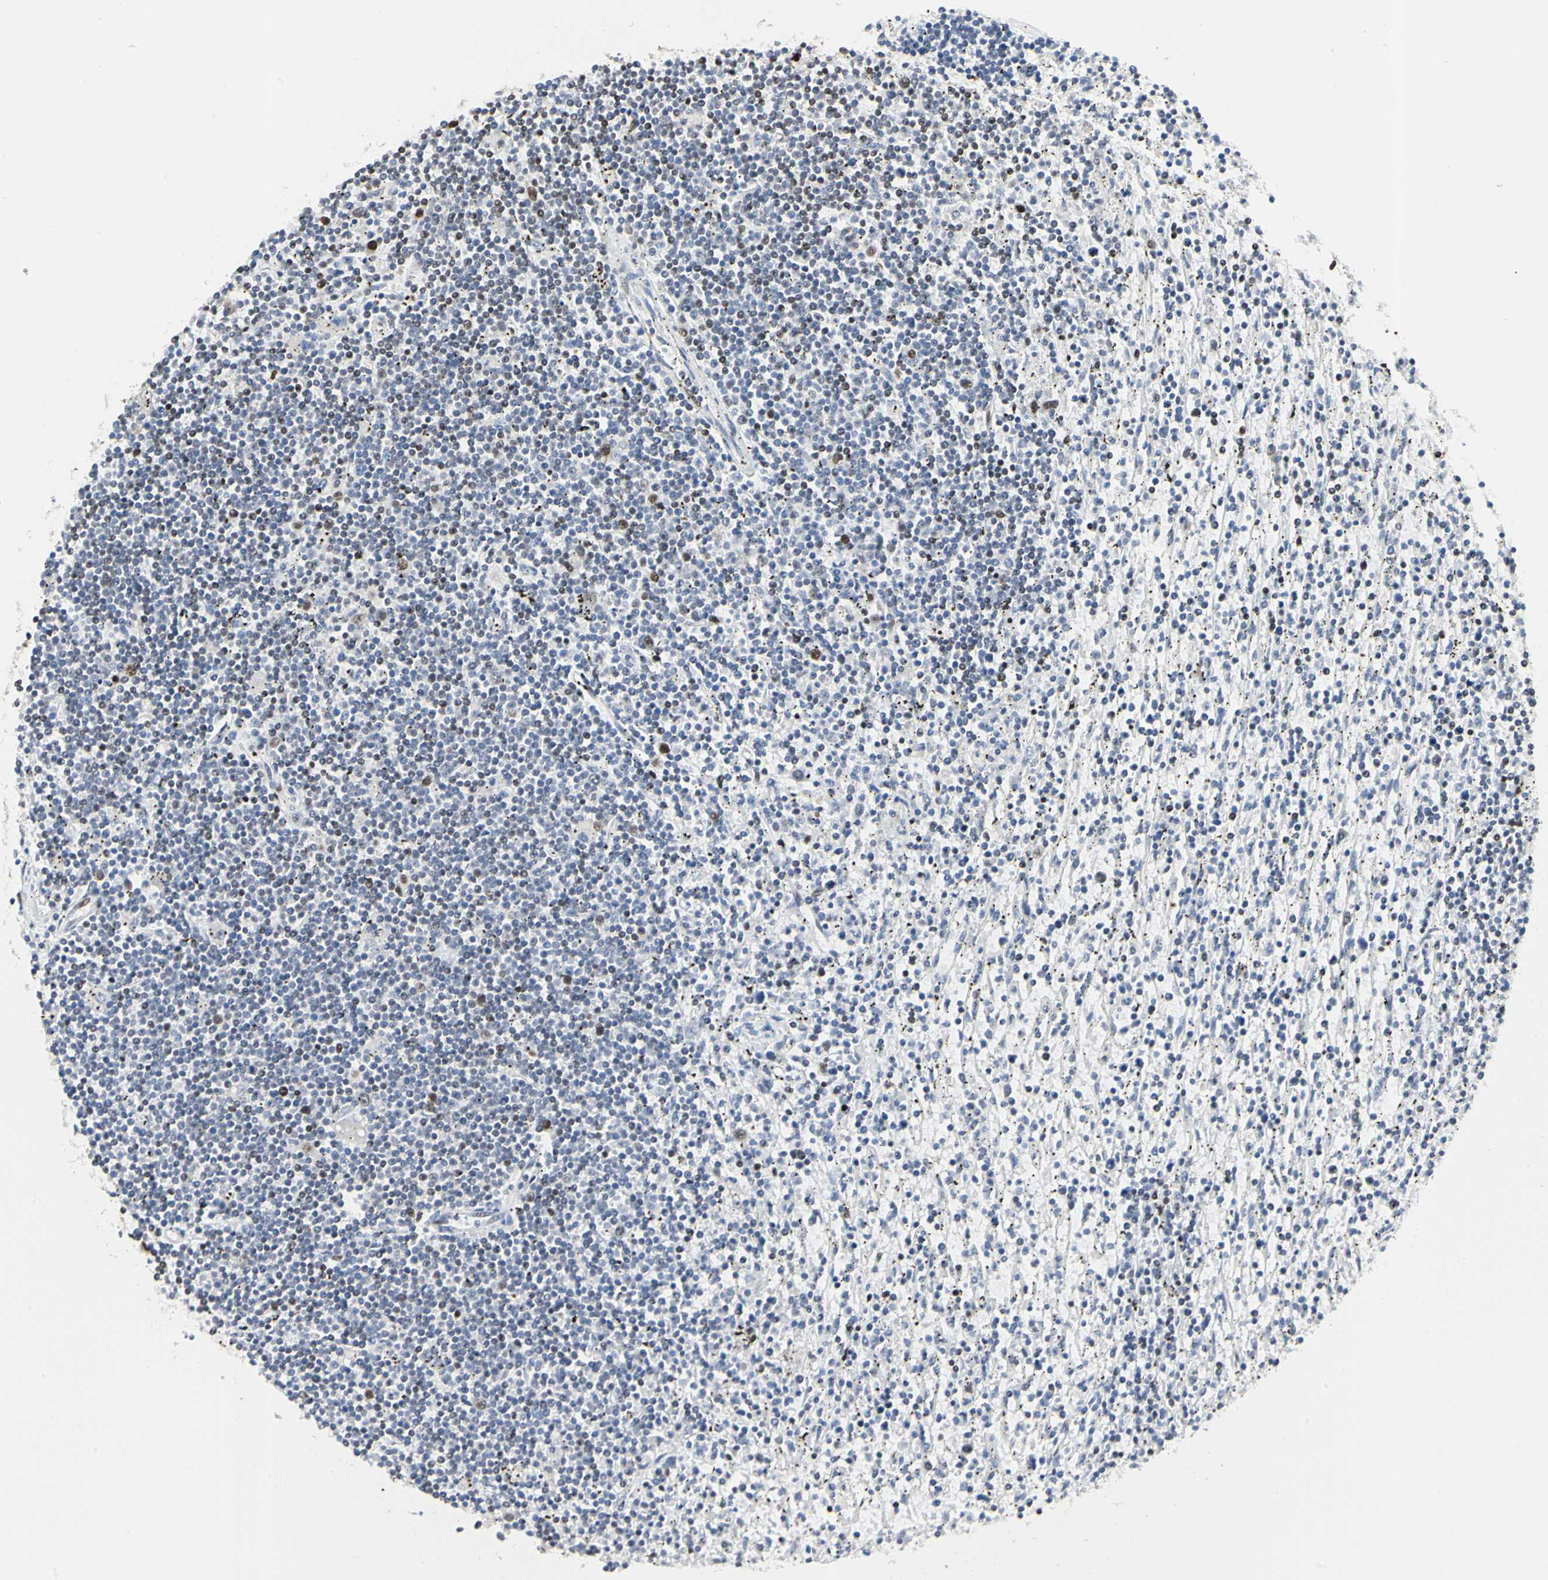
{"staining": {"intensity": "weak", "quantity": "<25%", "location": "nuclear"}, "tissue": "lymphoma", "cell_type": "Tumor cells", "image_type": "cancer", "snomed": [{"axis": "morphology", "description": "Malignant lymphoma, non-Hodgkin's type, Low grade"}, {"axis": "topography", "description": "Spleen"}], "caption": "Low-grade malignant lymphoma, non-Hodgkin's type stained for a protein using immunohistochemistry (IHC) reveals no positivity tumor cells.", "gene": "PRMT3", "patient": {"sex": "male", "age": 76}}